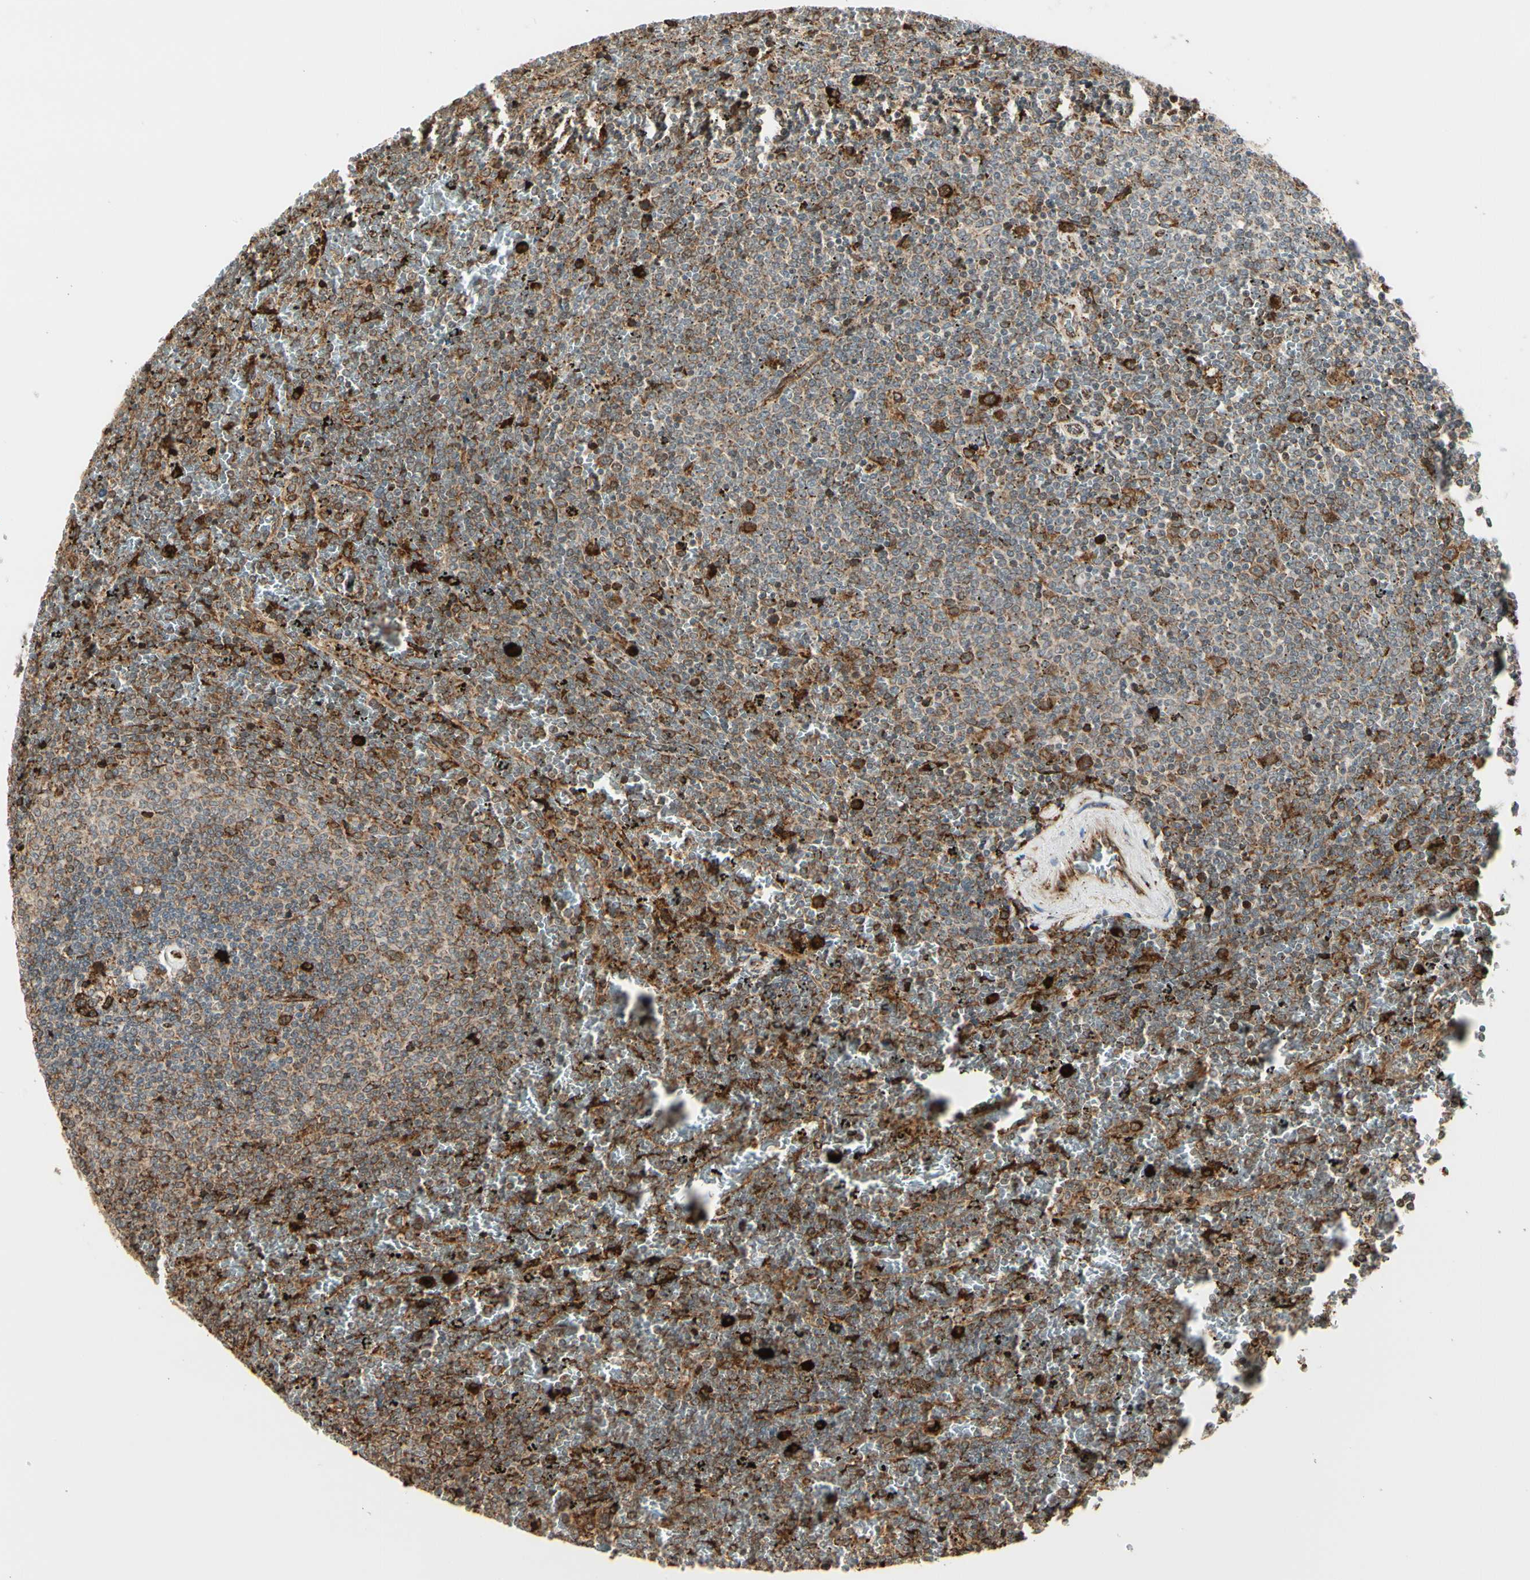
{"staining": {"intensity": "moderate", "quantity": ">75%", "location": "cytoplasmic/membranous"}, "tissue": "lymphoma", "cell_type": "Tumor cells", "image_type": "cancer", "snomed": [{"axis": "morphology", "description": "Malignant lymphoma, non-Hodgkin's type, Low grade"}, {"axis": "topography", "description": "Spleen"}], "caption": "Approximately >75% of tumor cells in human low-grade malignant lymphoma, non-Hodgkin's type demonstrate moderate cytoplasmic/membranous protein staining as visualized by brown immunohistochemical staining.", "gene": "HSP90B1", "patient": {"sex": "female", "age": 77}}